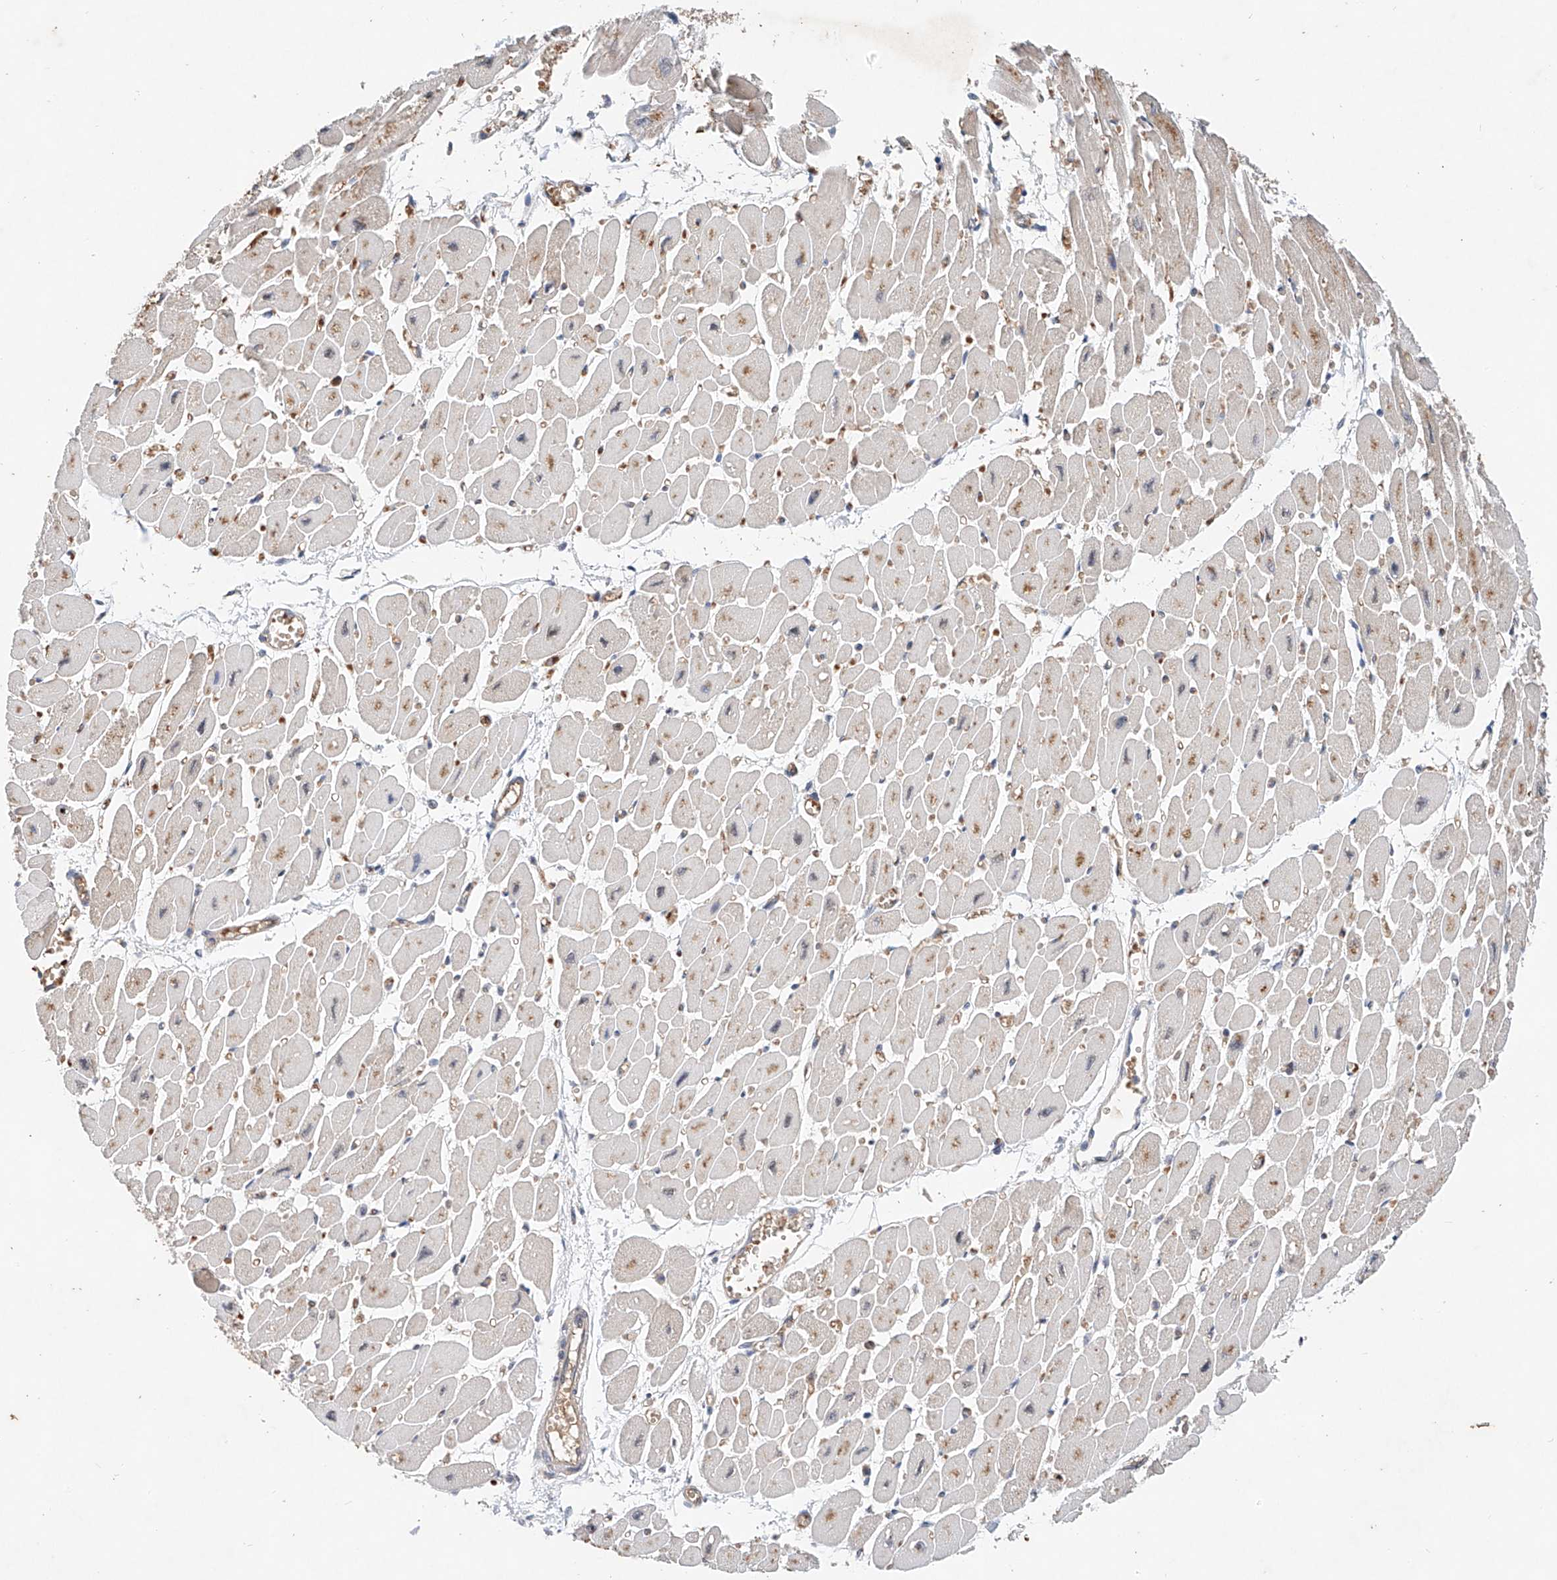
{"staining": {"intensity": "moderate", "quantity": ">75%", "location": "cytoplasmic/membranous"}, "tissue": "heart muscle", "cell_type": "Cardiomyocytes", "image_type": "normal", "snomed": [{"axis": "morphology", "description": "Normal tissue, NOS"}, {"axis": "topography", "description": "Heart"}], "caption": "DAB (3,3'-diaminobenzidine) immunohistochemical staining of unremarkable heart muscle displays moderate cytoplasmic/membranous protein positivity in about >75% of cardiomyocytes.", "gene": "FASTK", "patient": {"sex": "female", "age": 54}}